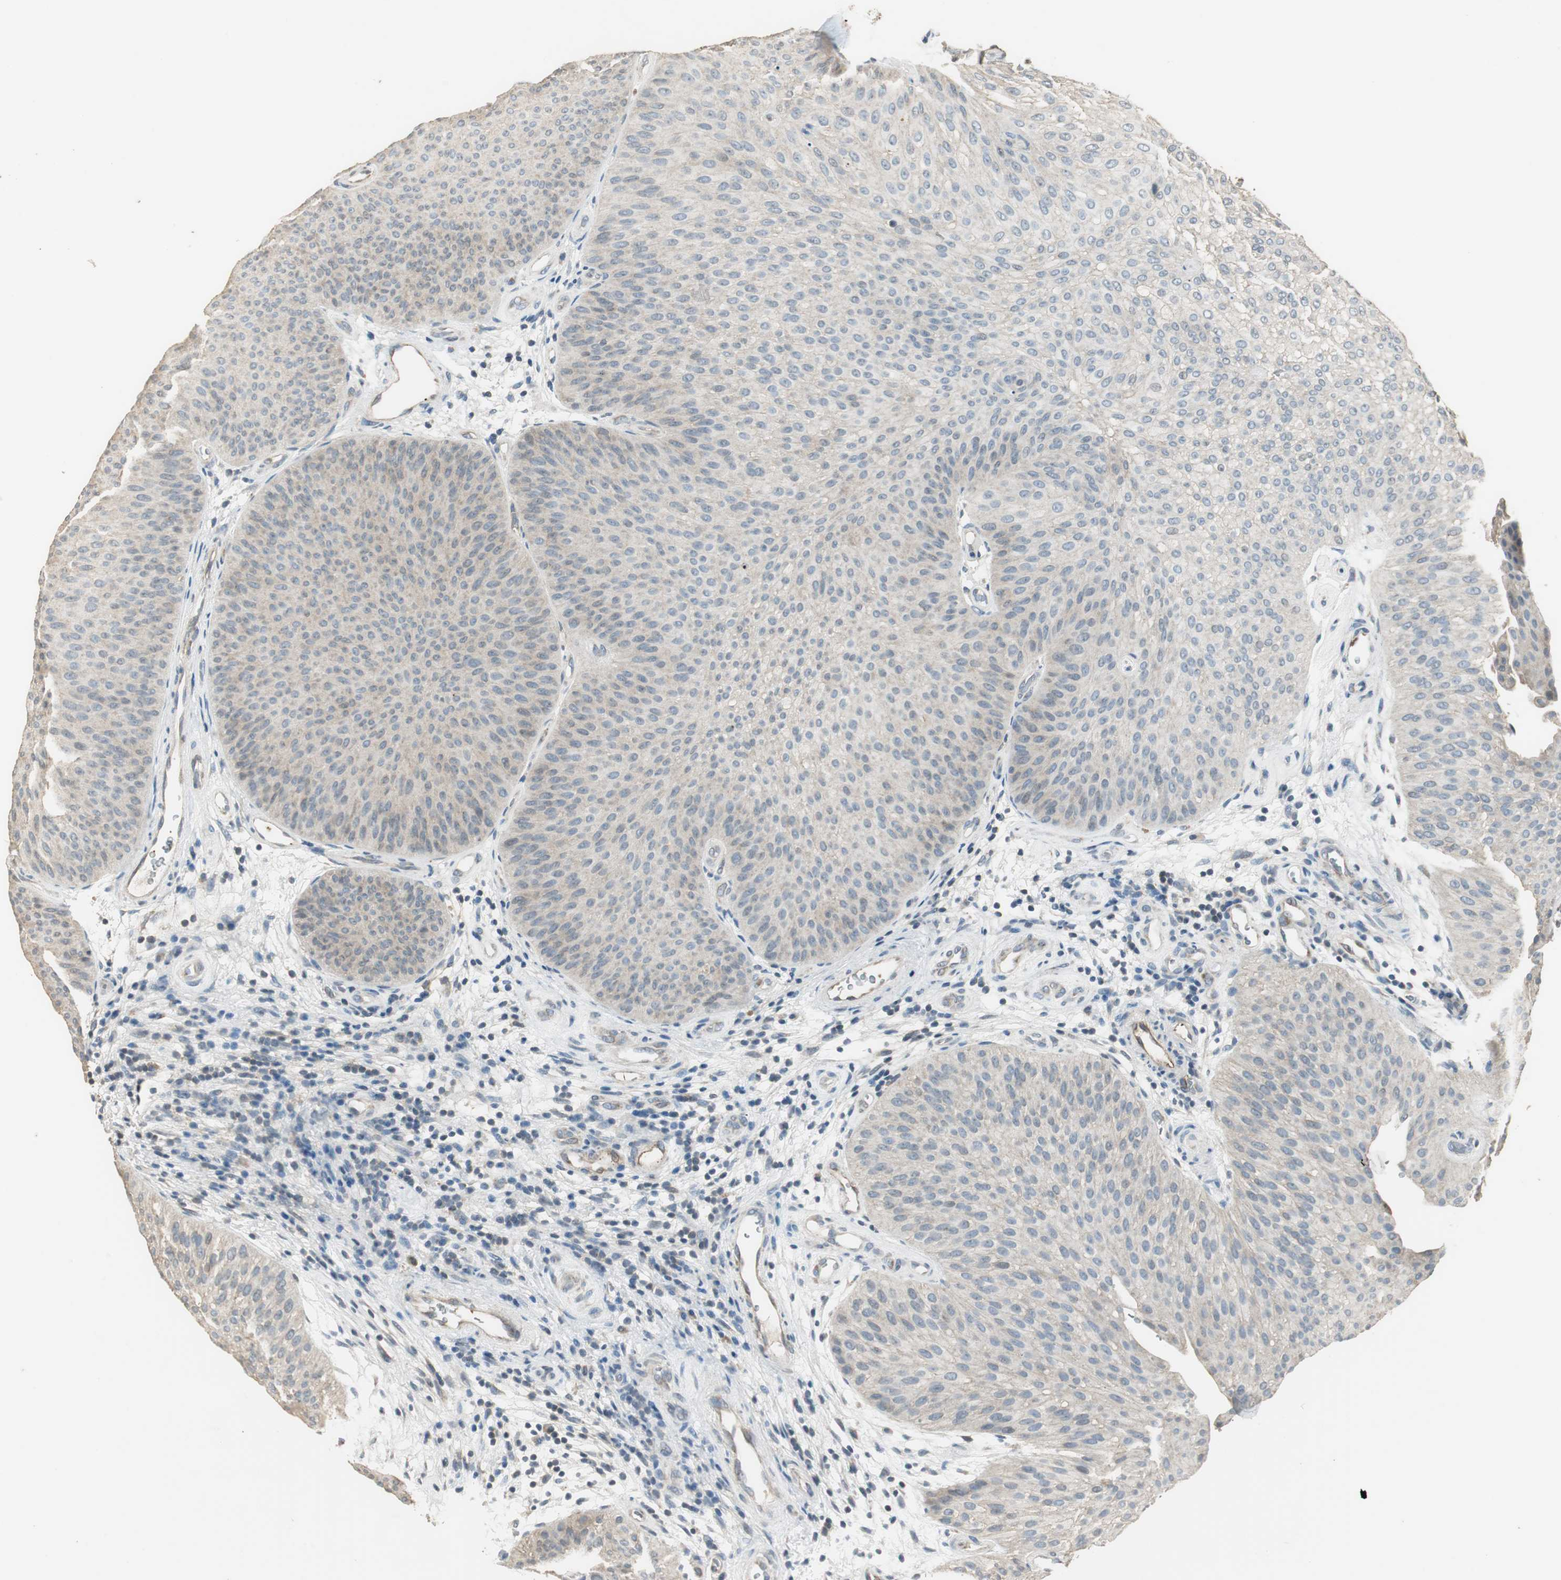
{"staining": {"intensity": "weak", "quantity": ">75%", "location": "cytoplasmic/membranous"}, "tissue": "urothelial cancer", "cell_type": "Tumor cells", "image_type": "cancer", "snomed": [{"axis": "morphology", "description": "Urothelial carcinoma, Low grade"}, {"axis": "topography", "description": "Urinary bladder"}], "caption": "Immunohistochemistry of human urothelial carcinoma (low-grade) exhibits low levels of weak cytoplasmic/membranous expression in about >75% of tumor cells.", "gene": "MSTO1", "patient": {"sex": "female", "age": 60}}